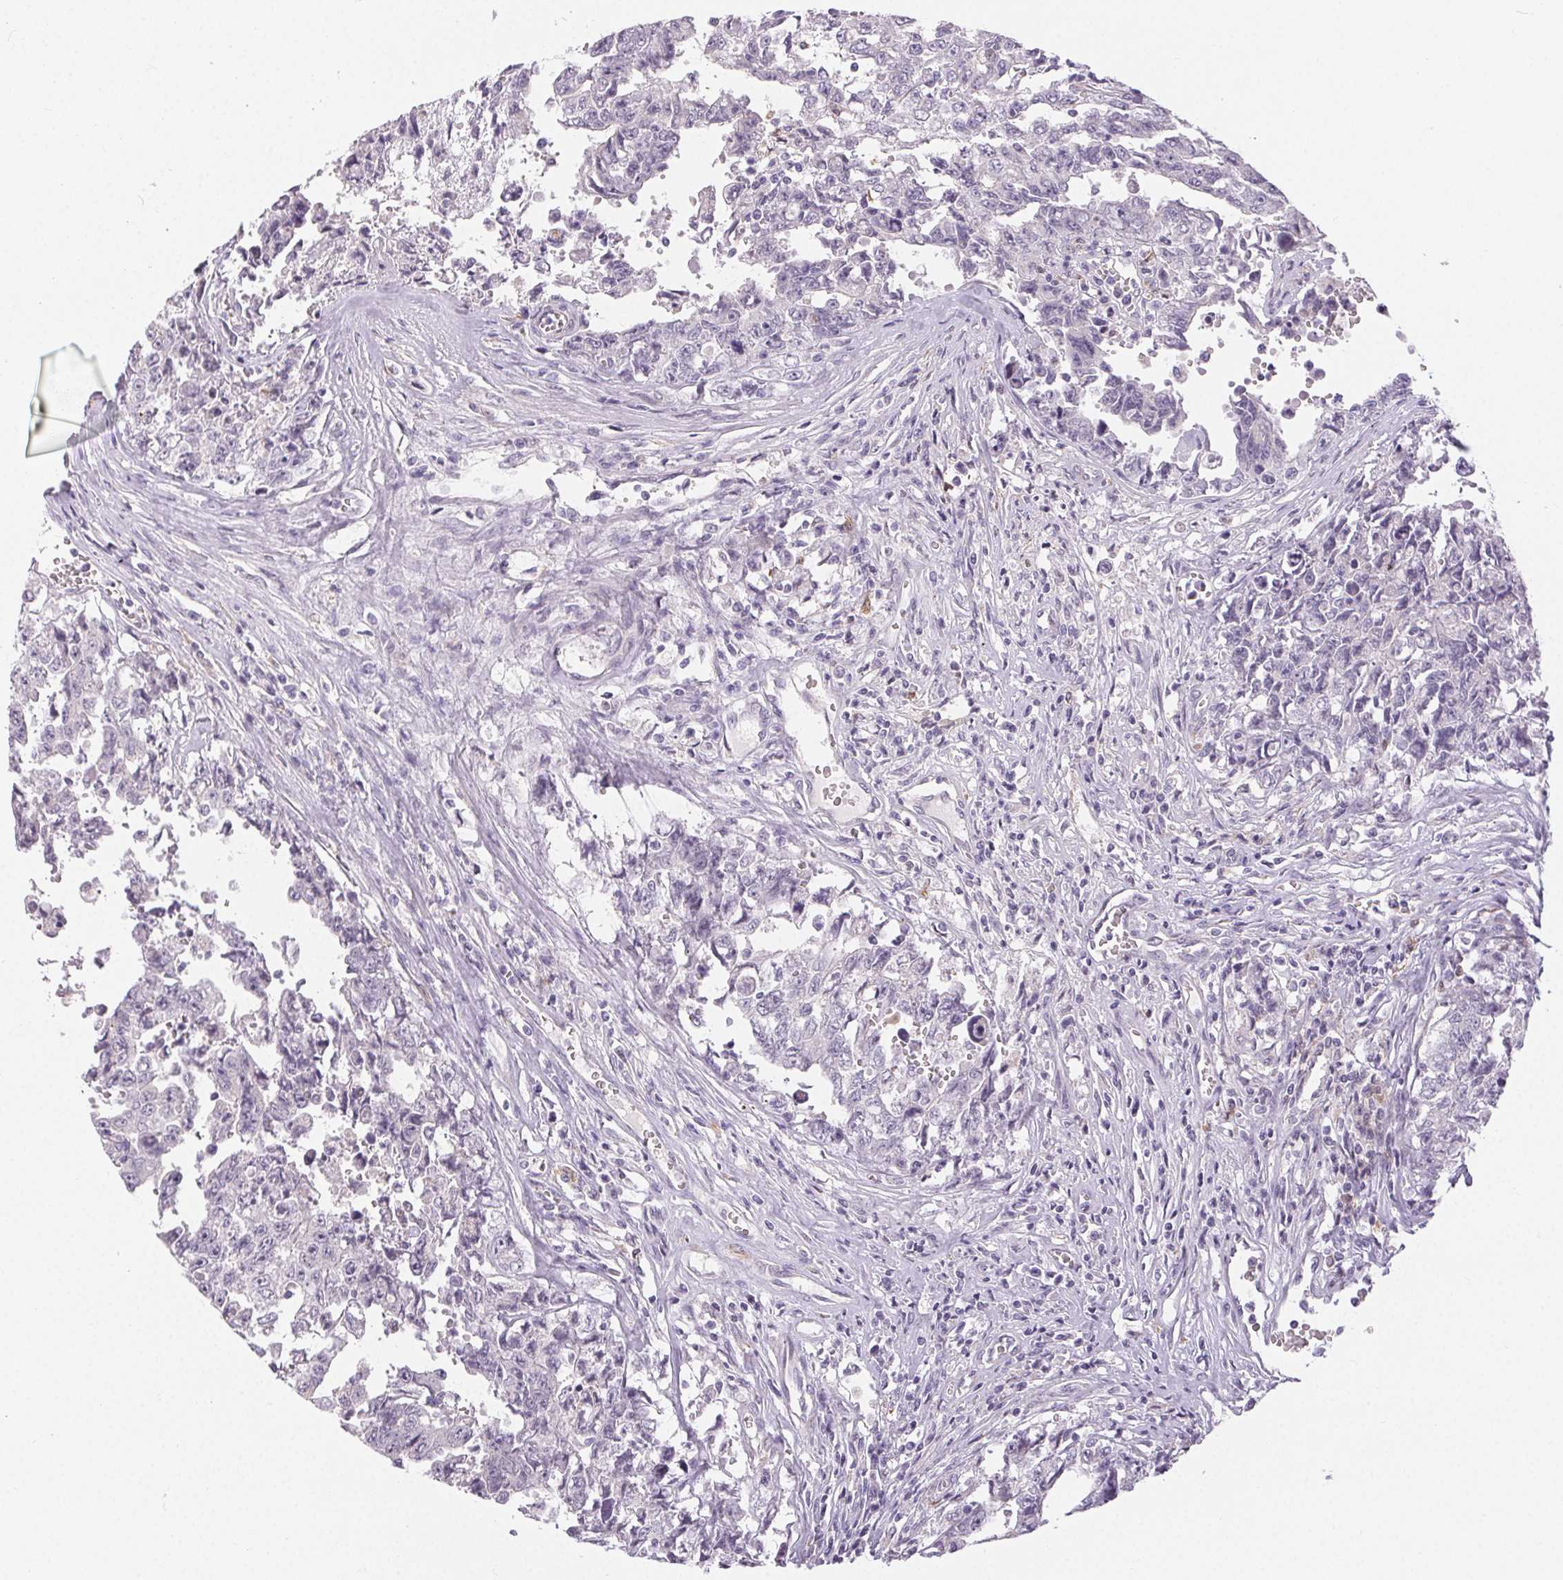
{"staining": {"intensity": "negative", "quantity": "none", "location": "none"}, "tissue": "testis cancer", "cell_type": "Tumor cells", "image_type": "cancer", "snomed": [{"axis": "morphology", "description": "Carcinoma, Embryonal, NOS"}, {"axis": "topography", "description": "Testis"}], "caption": "This photomicrograph is of testis cancer stained with immunohistochemistry to label a protein in brown with the nuclei are counter-stained blue. There is no staining in tumor cells.", "gene": "RPGRIP1", "patient": {"sex": "male", "age": 24}}